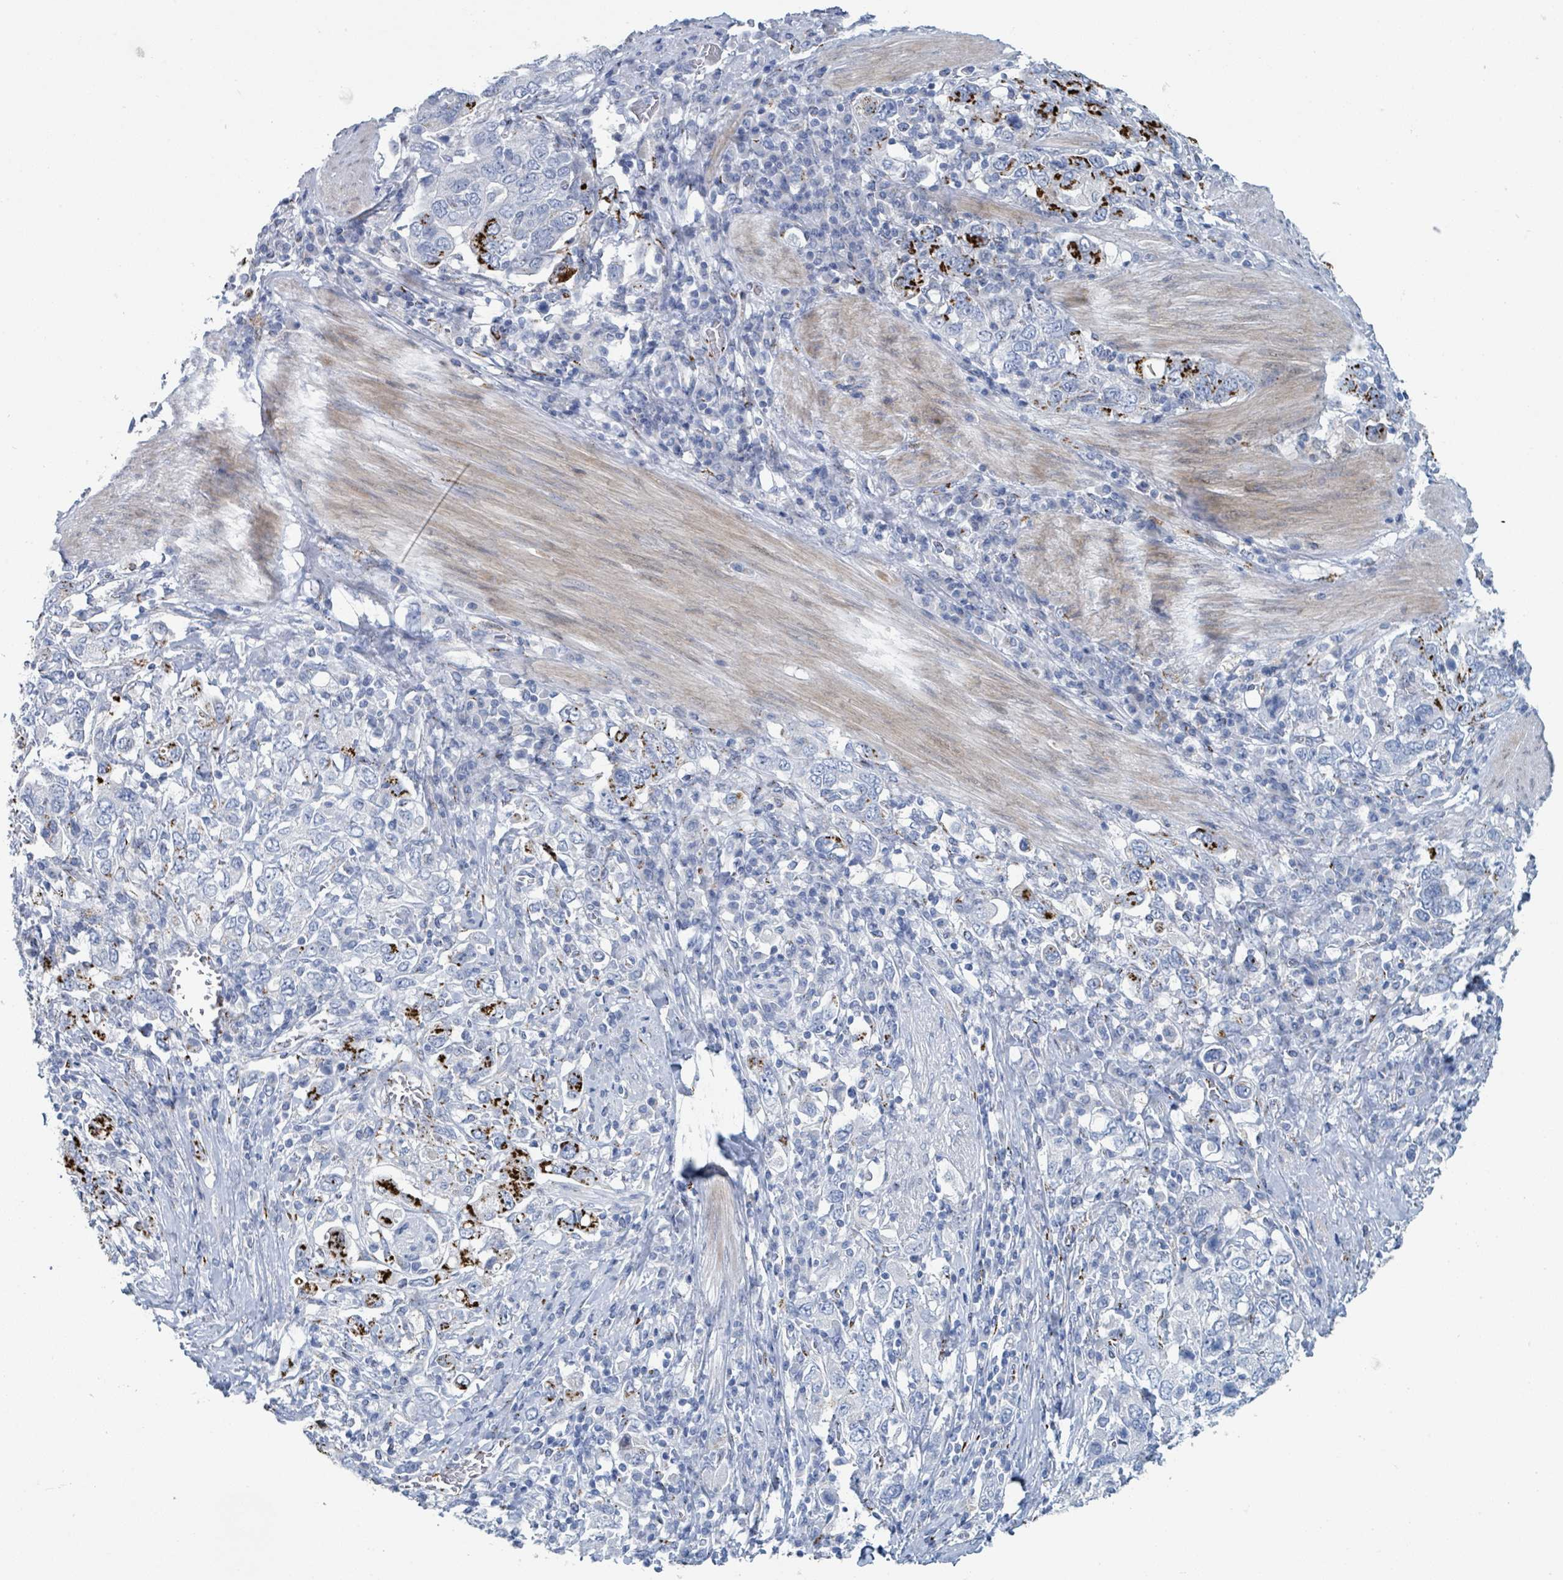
{"staining": {"intensity": "strong", "quantity": "<25%", "location": "cytoplasmic/membranous"}, "tissue": "stomach cancer", "cell_type": "Tumor cells", "image_type": "cancer", "snomed": [{"axis": "morphology", "description": "Adenocarcinoma, NOS"}, {"axis": "topography", "description": "Stomach, upper"}, {"axis": "topography", "description": "Stomach"}], "caption": "Human stomach cancer (adenocarcinoma) stained for a protein (brown) demonstrates strong cytoplasmic/membranous positive staining in about <25% of tumor cells.", "gene": "DCAF5", "patient": {"sex": "male", "age": 62}}